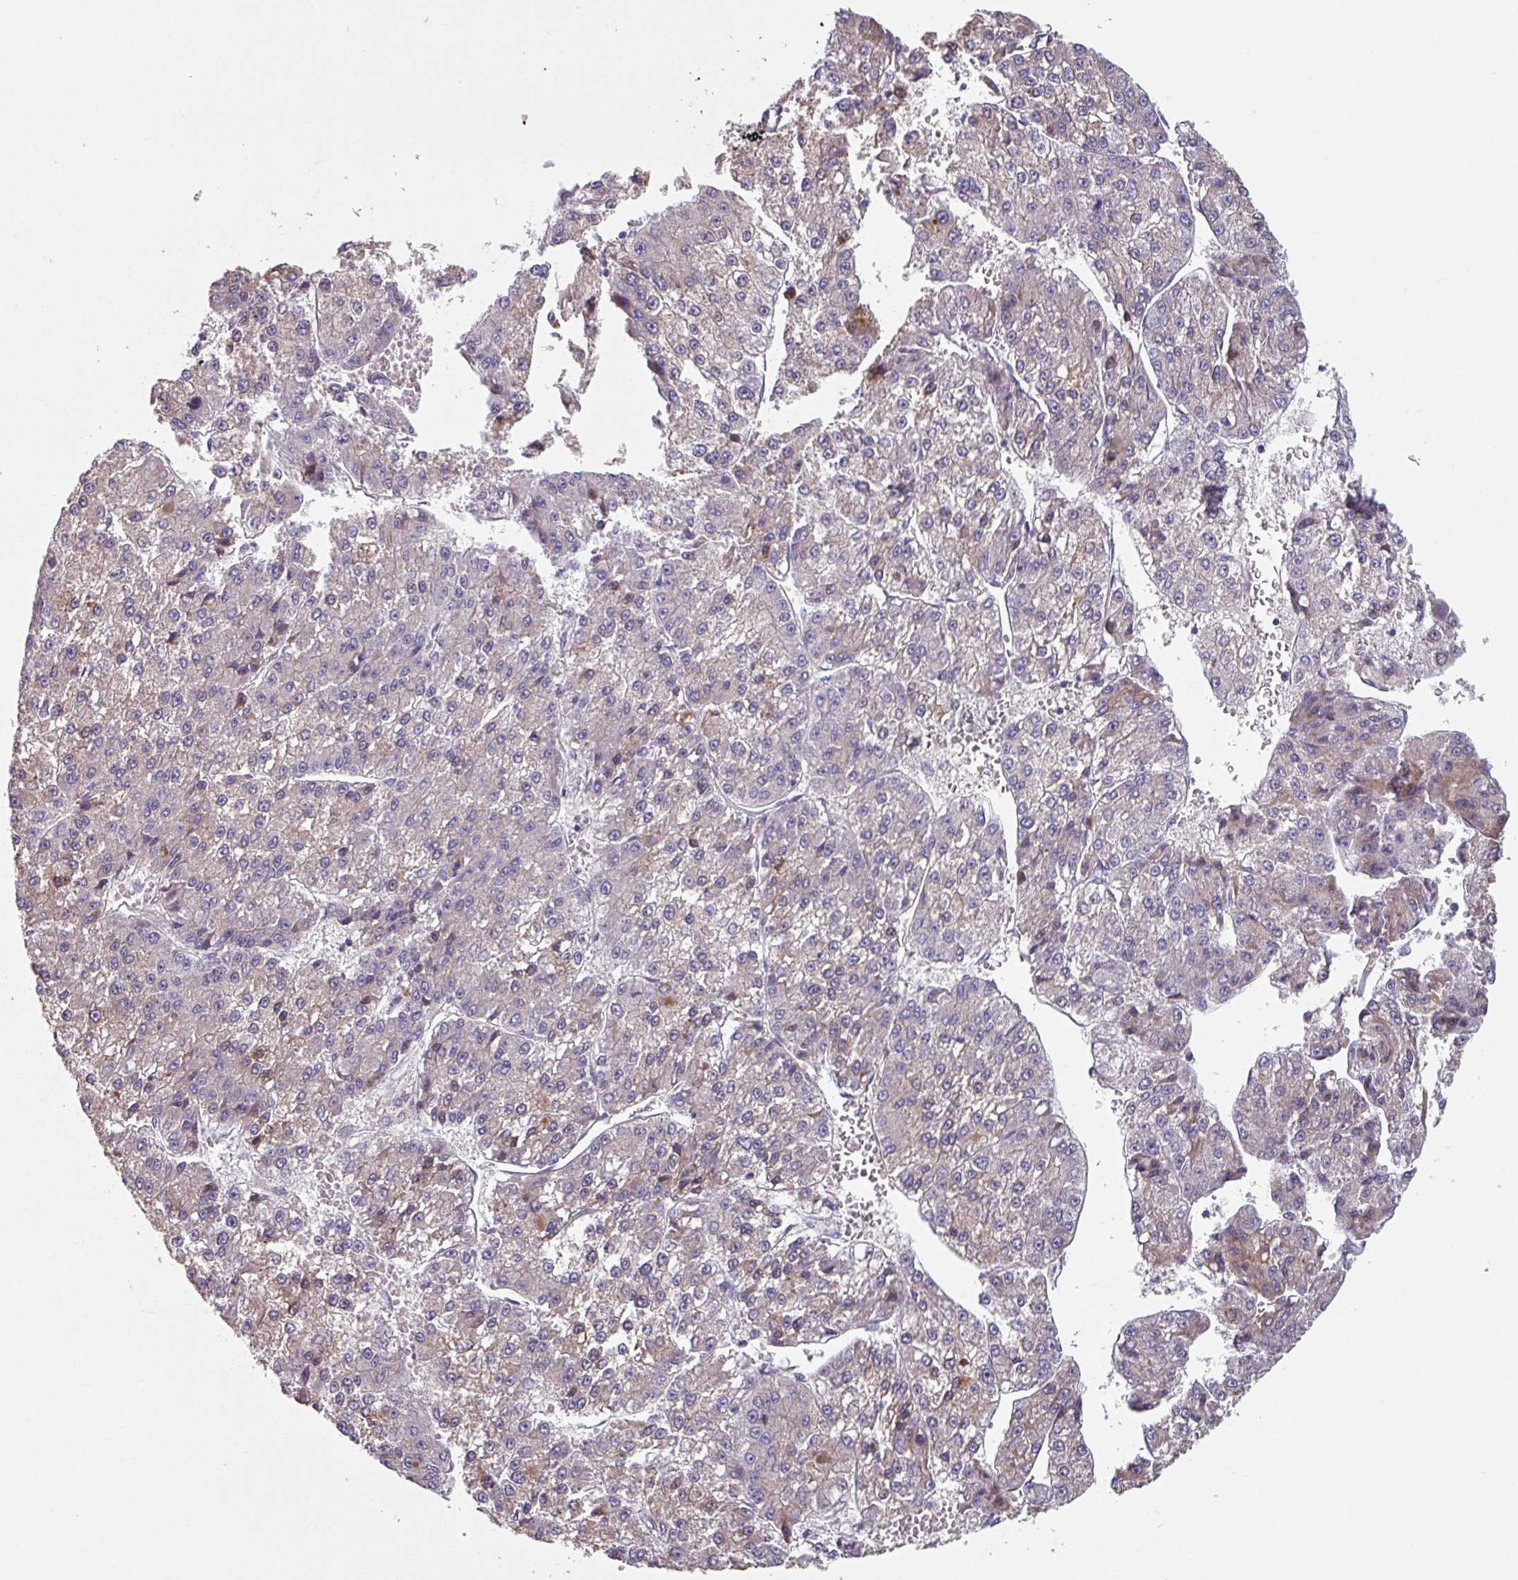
{"staining": {"intensity": "weak", "quantity": "<25%", "location": "cytoplasmic/membranous"}, "tissue": "liver cancer", "cell_type": "Tumor cells", "image_type": "cancer", "snomed": [{"axis": "morphology", "description": "Carcinoma, Hepatocellular, NOS"}, {"axis": "topography", "description": "Liver"}], "caption": "Immunohistochemistry image of neoplastic tissue: hepatocellular carcinoma (liver) stained with DAB demonstrates no significant protein expression in tumor cells. The staining is performed using DAB (3,3'-diaminobenzidine) brown chromogen with nuclei counter-stained in using hematoxylin.", "gene": "TMEM132A", "patient": {"sex": "female", "age": 73}}